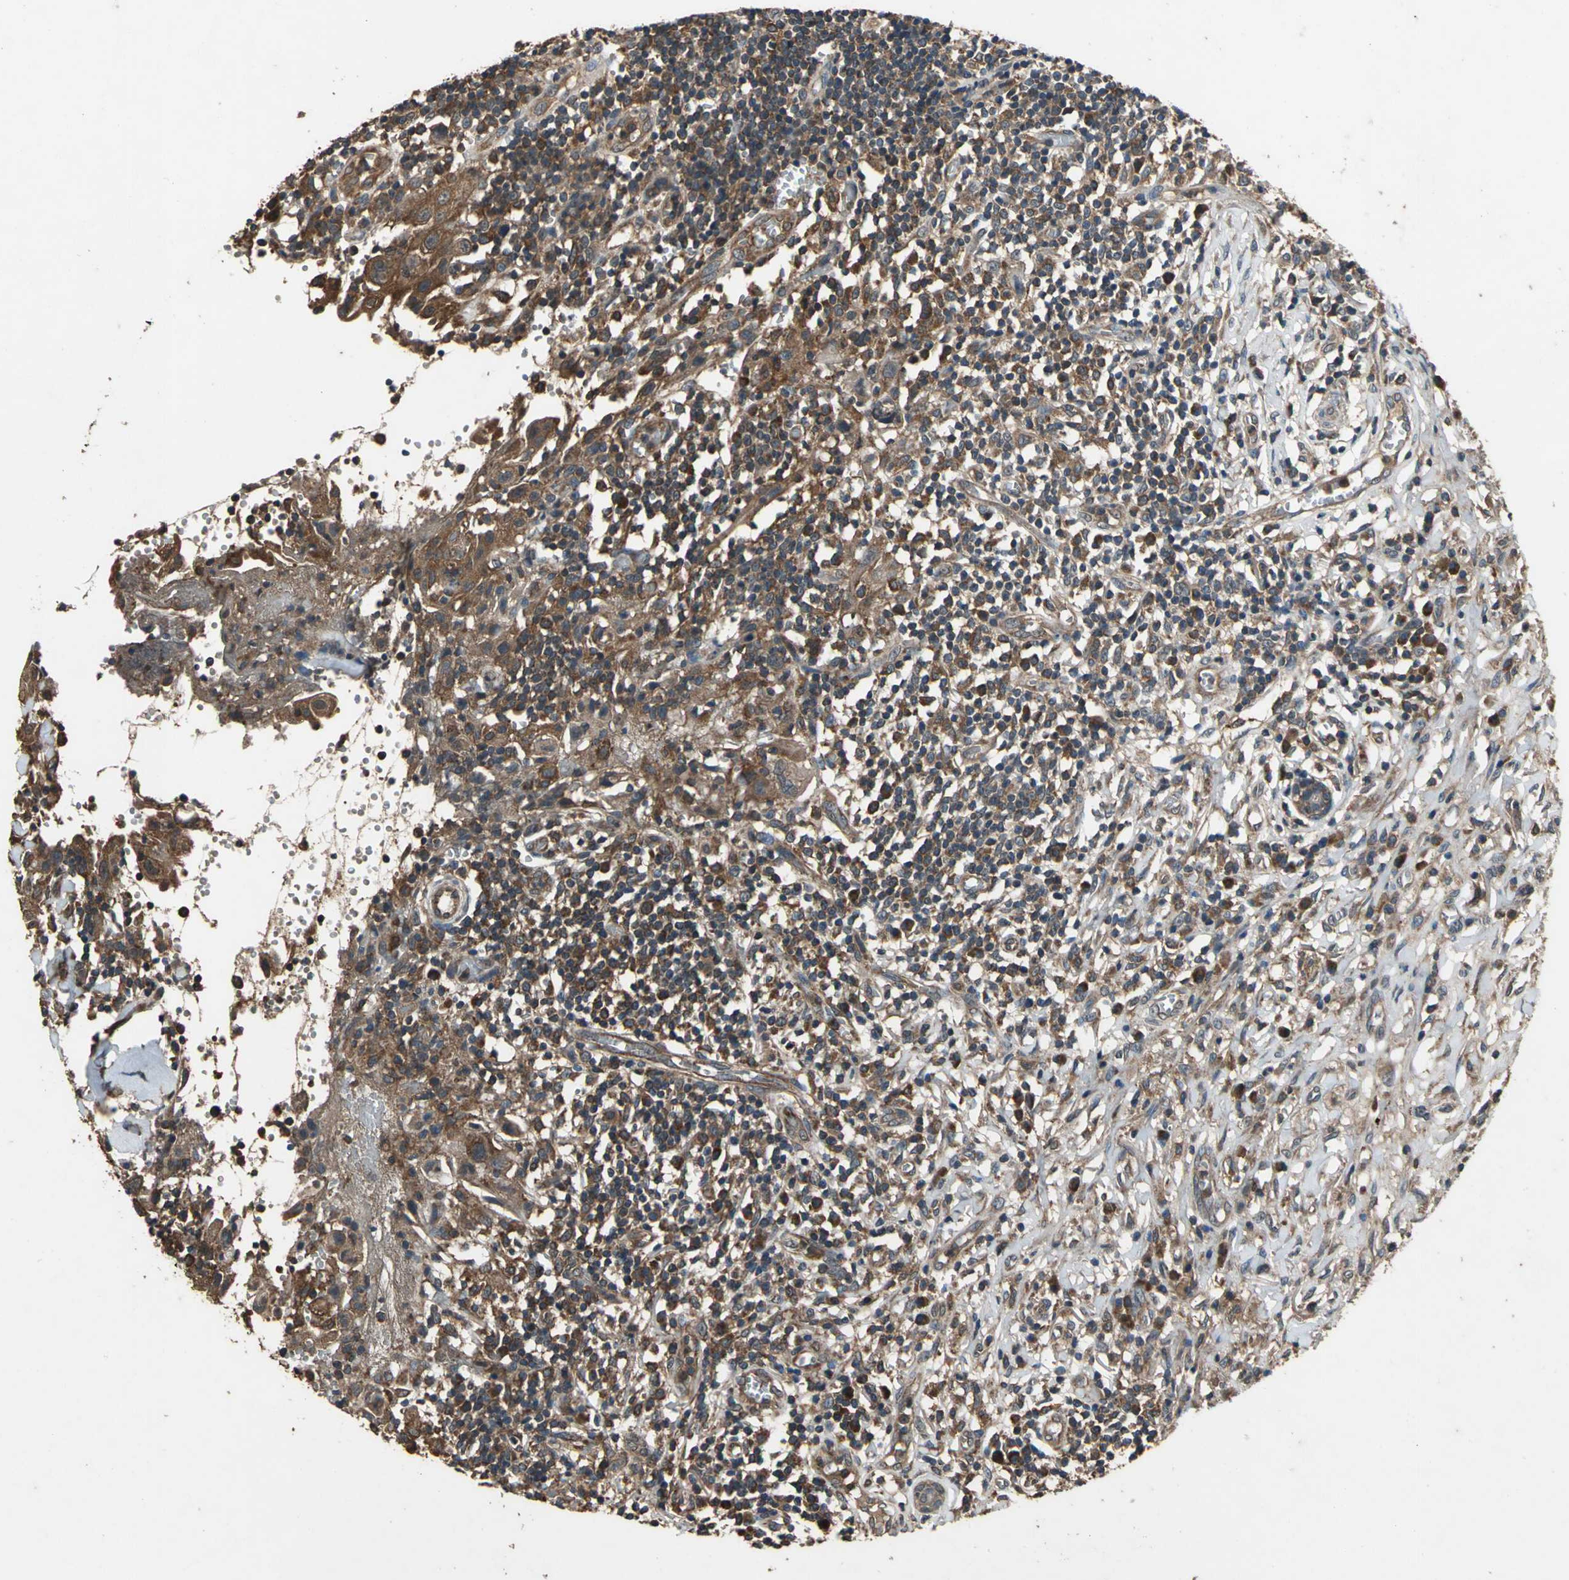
{"staining": {"intensity": "strong", "quantity": ">75%", "location": "cytoplasmic/membranous"}, "tissue": "thyroid cancer", "cell_type": "Tumor cells", "image_type": "cancer", "snomed": [{"axis": "morphology", "description": "Carcinoma, NOS"}, {"axis": "topography", "description": "Thyroid gland"}], "caption": "DAB (3,3'-diaminobenzidine) immunohistochemical staining of carcinoma (thyroid) displays strong cytoplasmic/membranous protein staining in about >75% of tumor cells.", "gene": "ZNF608", "patient": {"sex": "female", "age": 77}}